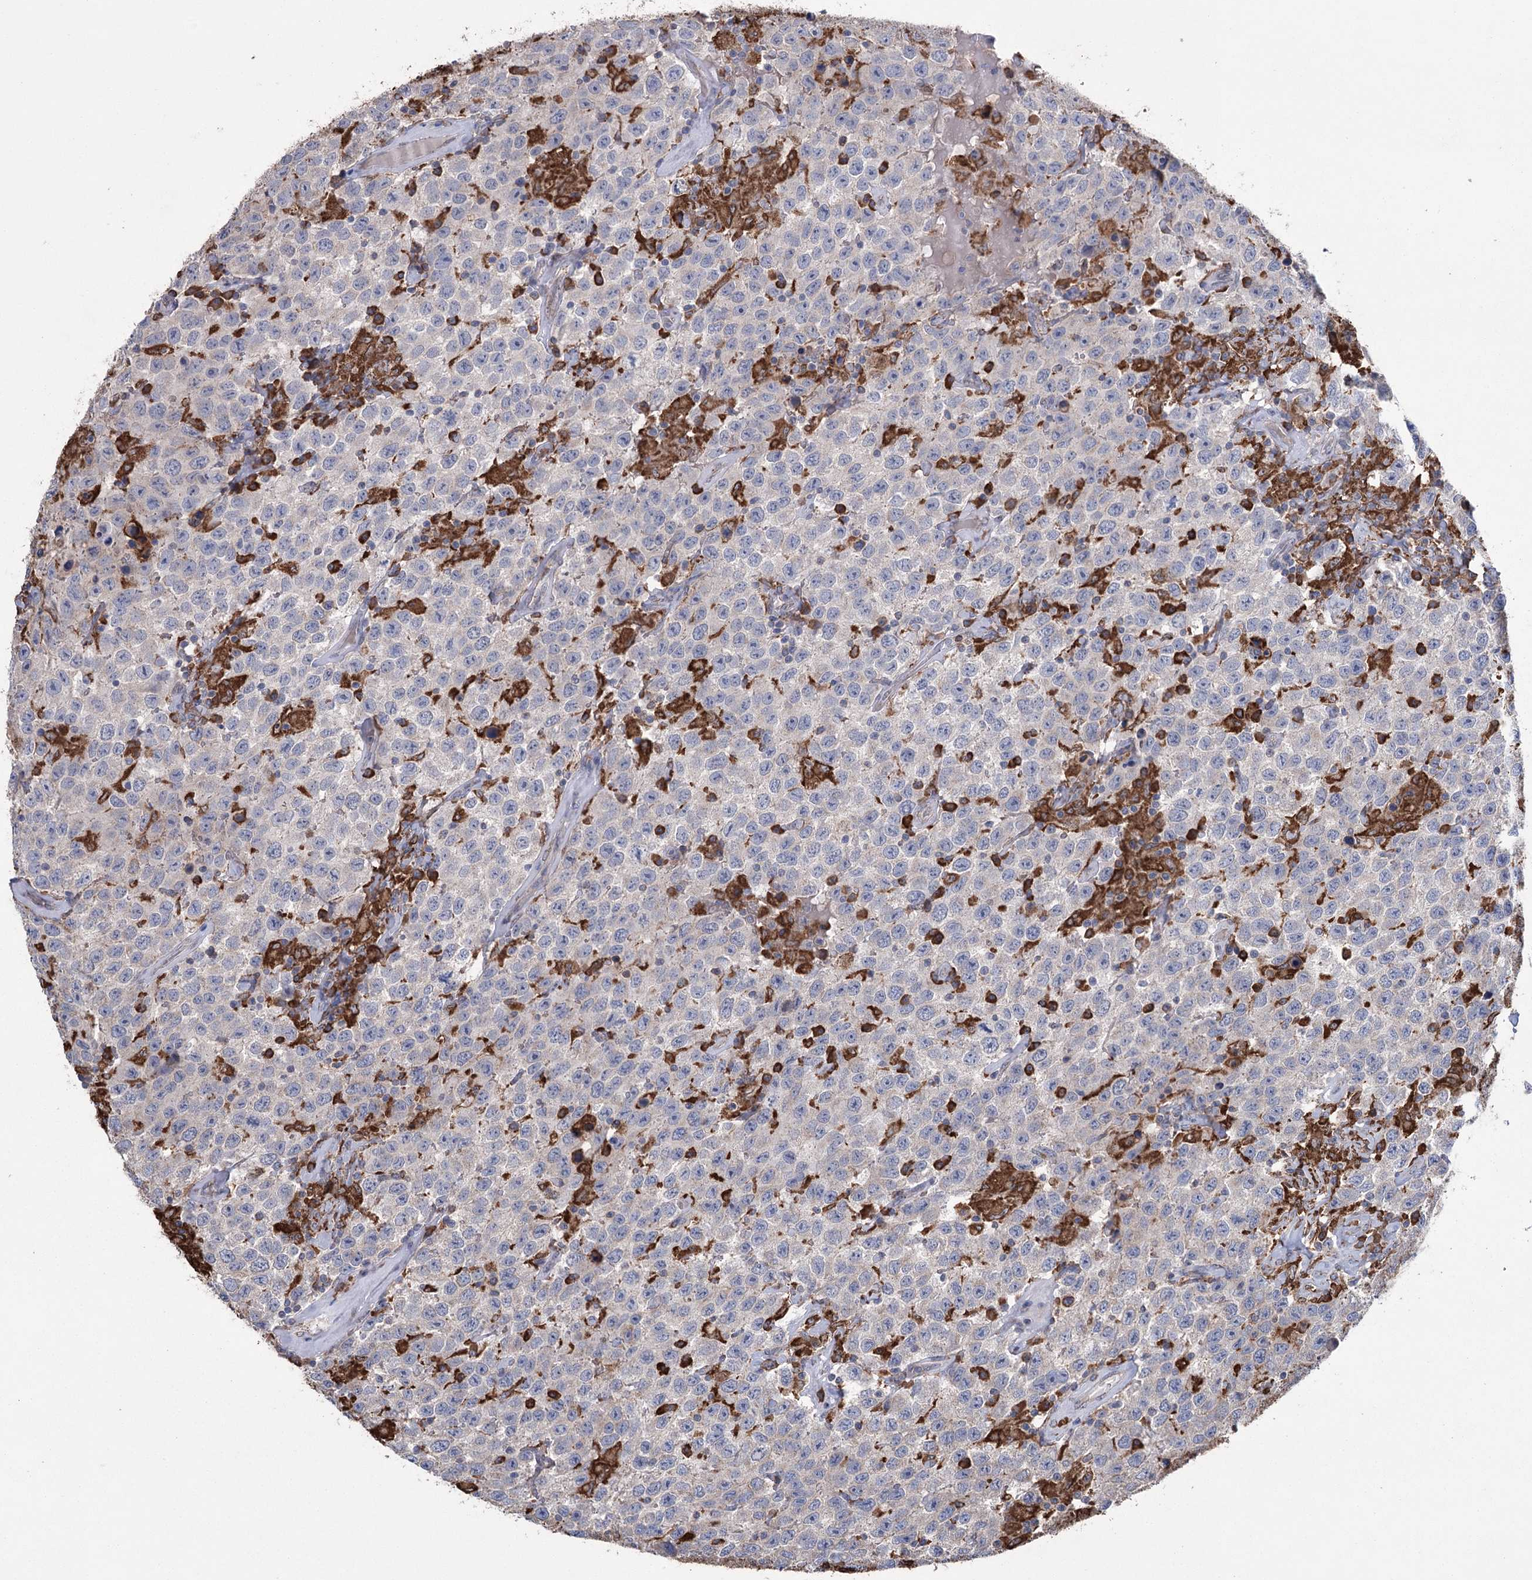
{"staining": {"intensity": "negative", "quantity": "none", "location": "none"}, "tissue": "testis cancer", "cell_type": "Tumor cells", "image_type": "cancer", "snomed": [{"axis": "morphology", "description": "Seminoma, NOS"}, {"axis": "topography", "description": "Testis"}], "caption": "Testis cancer was stained to show a protein in brown. There is no significant positivity in tumor cells.", "gene": "TRIM71", "patient": {"sex": "male", "age": 41}}